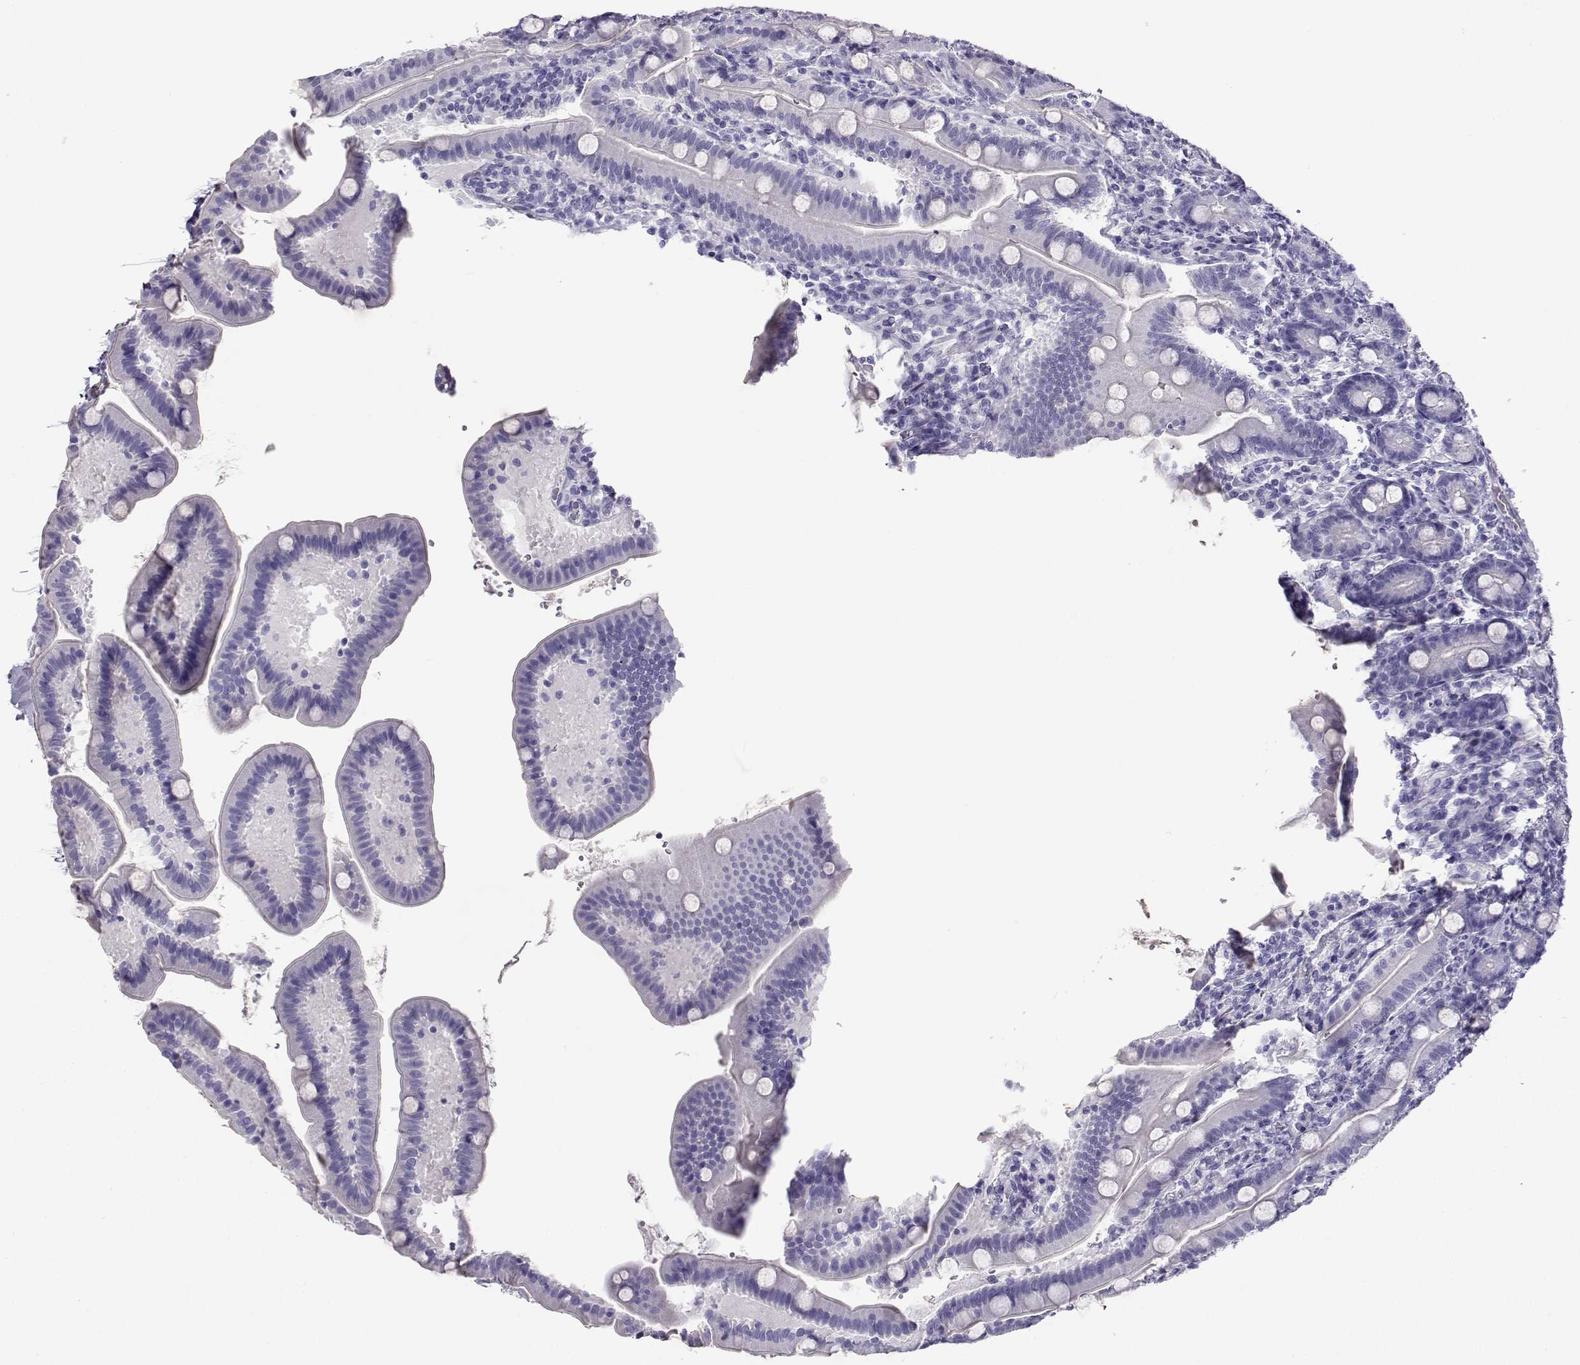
{"staining": {"intensity": "negative", "quantity": "none", "location": "none"}, "tissue": "small intestine", "cell_type": "Glandular cells", "image_type": "normal", "snomed": [{"axis": "morphology", "description": "Normal tissue, NOS"}, {"axis": "topography", "description": "Small intestine"}], "caption": "High magnification brightfield microscopy of unremarkable small intestine stained with DAB (3,3'-diaminobenzidine) (brown) and counterstained with hematoxylin (blue): glandular cells show no significant positivity. (IHC, brightfield microscopy, high magnification).", "gene": "CABS1", "patient": {"sex": "male", "age": 66}}